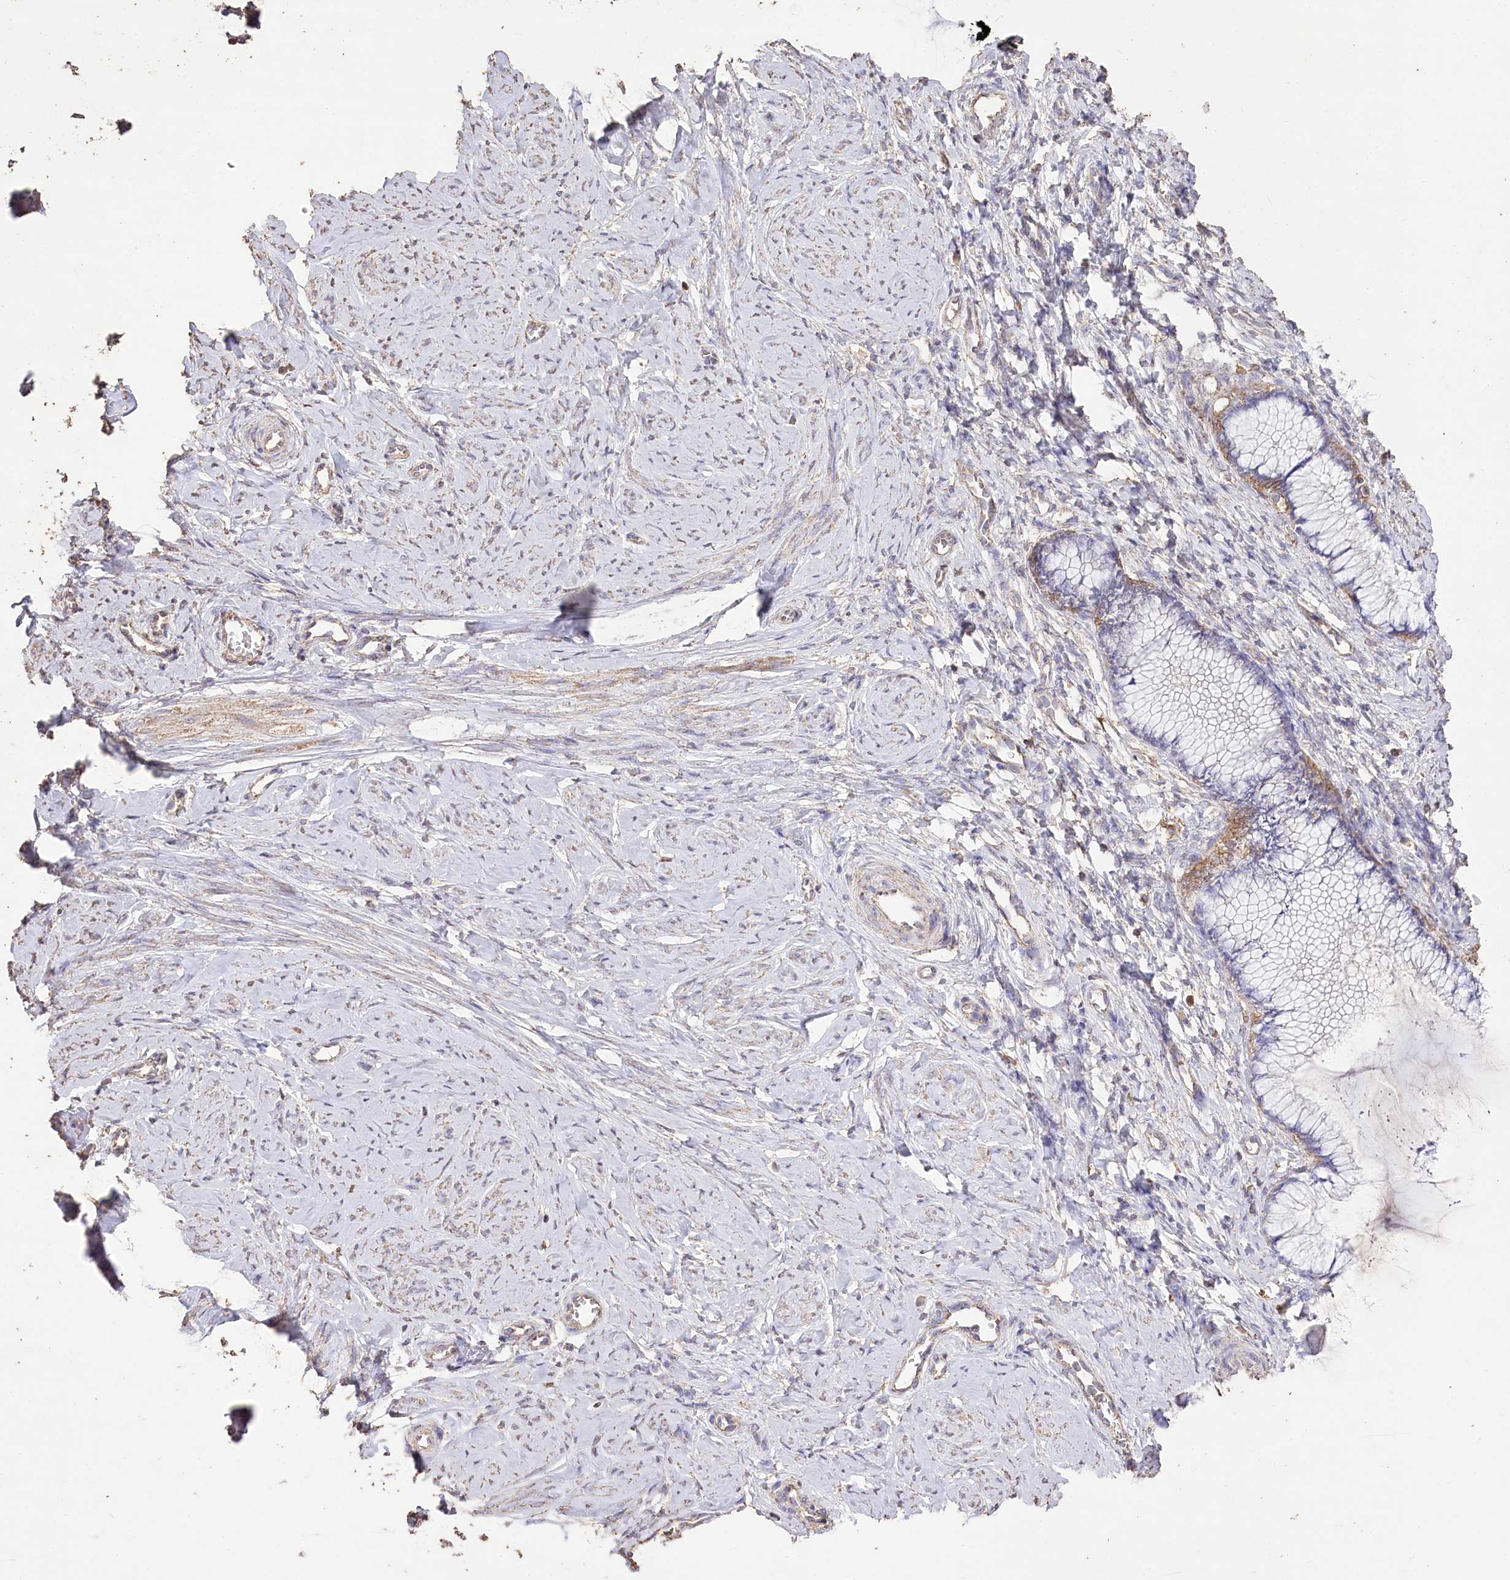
{"staining": {"intensity": "weak", "quantity": "<25%", "location": "cytoplasmic/membranous"}, "tissue": "cervix", "cell_type": "Glandular cells", "image_type": "normal", "snomed": [{"axis": "morphology", "description": "Normal tissue, NOS"}, {"axis": "morphology", "description": "Adenocarcinoma, NOS"}, {"axis": "topography", "description": "Cervix"}], "caption": "DAB (3,3'-diaminobenzidine) immunohistochemical staining of unremarkable cervix shows no significant expression in glandular cells.", "gene": "IREB2", "patient": {"sex": "female", "age": 29}}